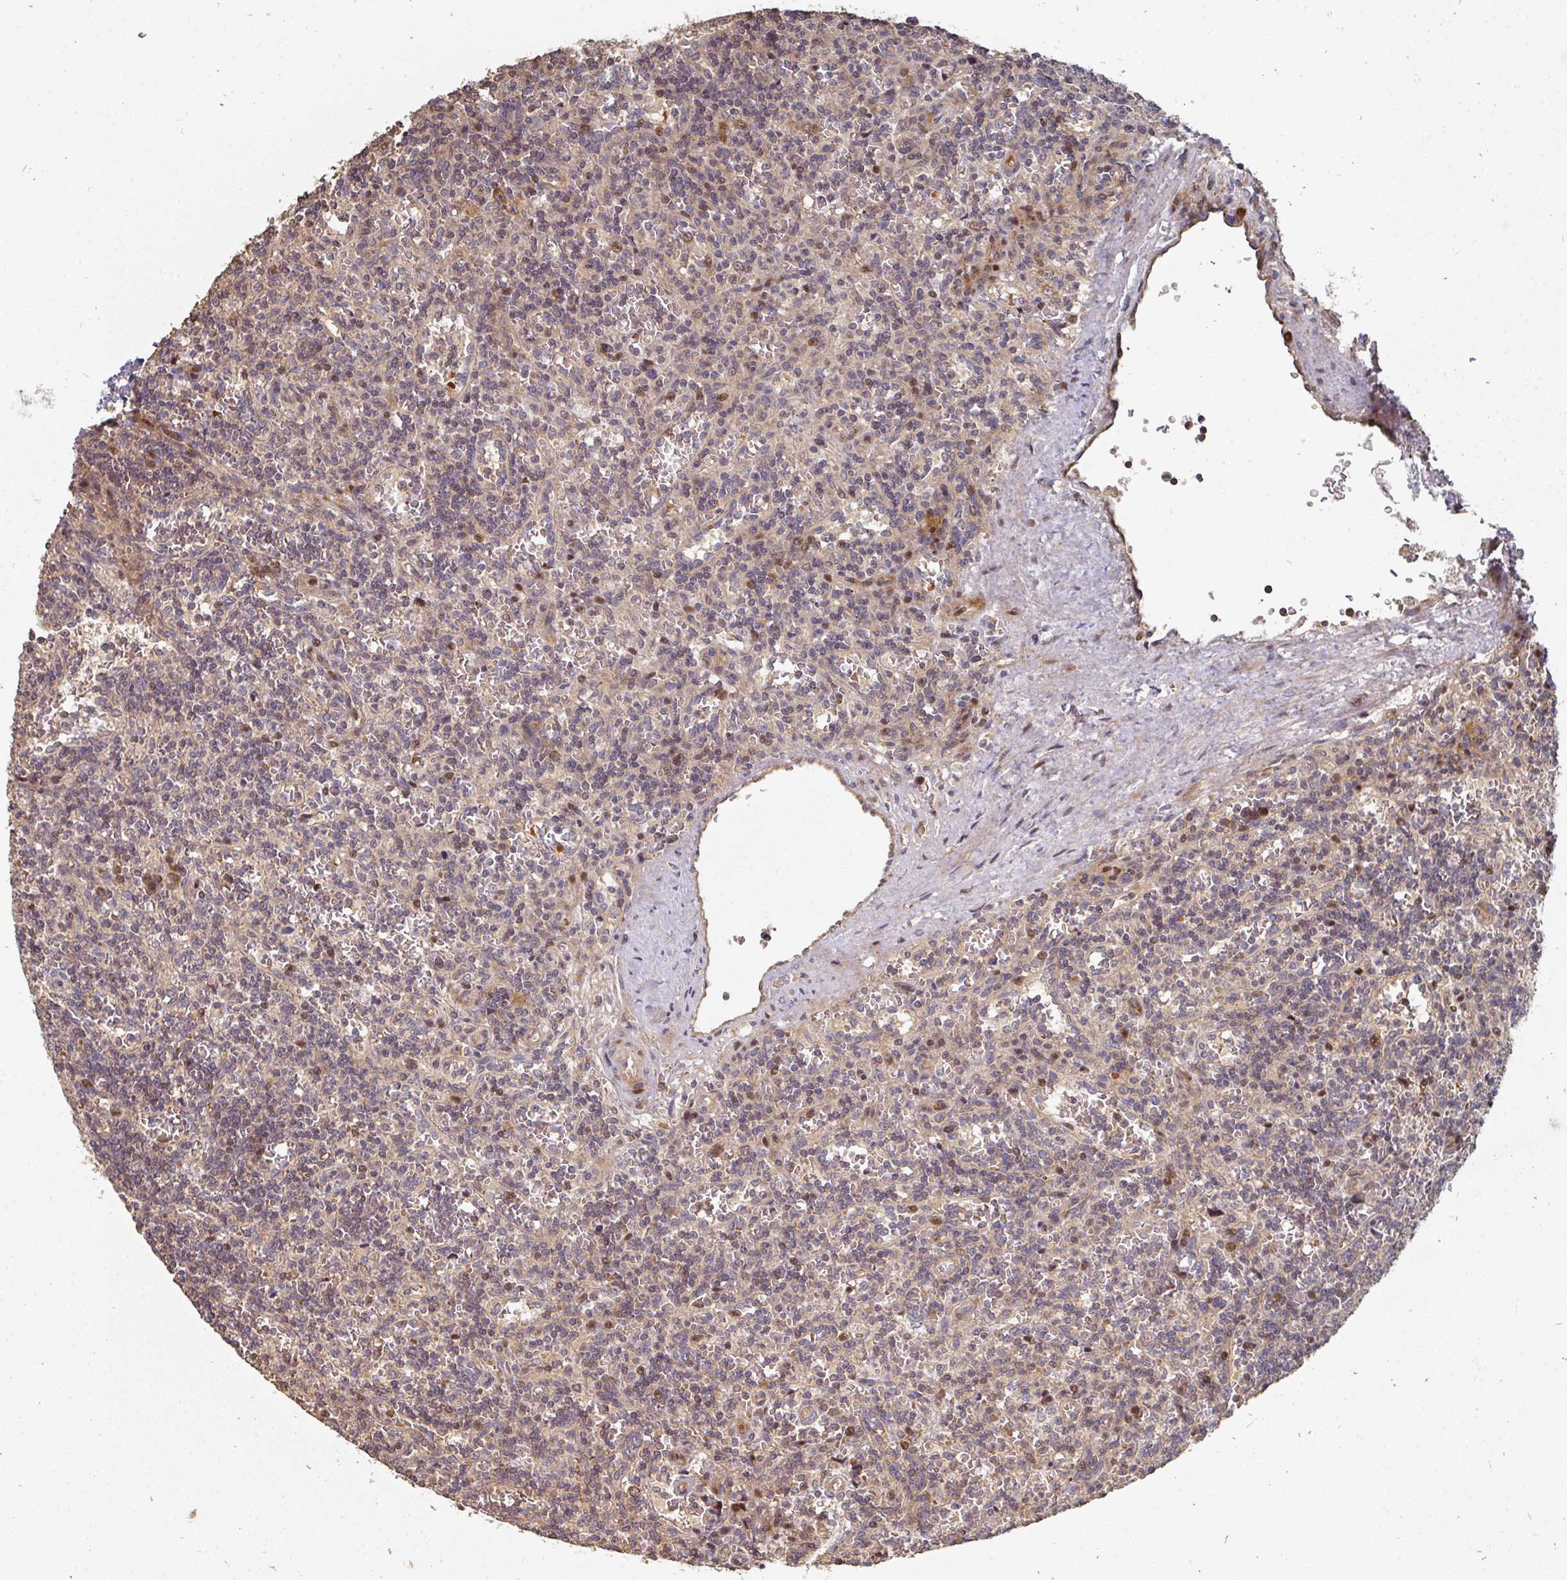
{"staining": {"intensity": "weak", "quantity": "25%-75%", "location": "cytoplasmic/membranous"}, "tissue": "lymphoma", "cell_type": "Tumor cells", "image_type": "cancer", "snomed": [{"axis": "morphology", "description": "Malignant lymphoma, non-Hodgkin's type, Low grade"}, {"axis": "topography", "description": "Spleen"}], "caption": "Immunohistochemical staining of lymphoma shows low levels of weak cytoplasmic/membranous positivity in about 25%-75% of tumor cells.", "gene": "CA7", "patient": {"sex": "male", "age": 73}}